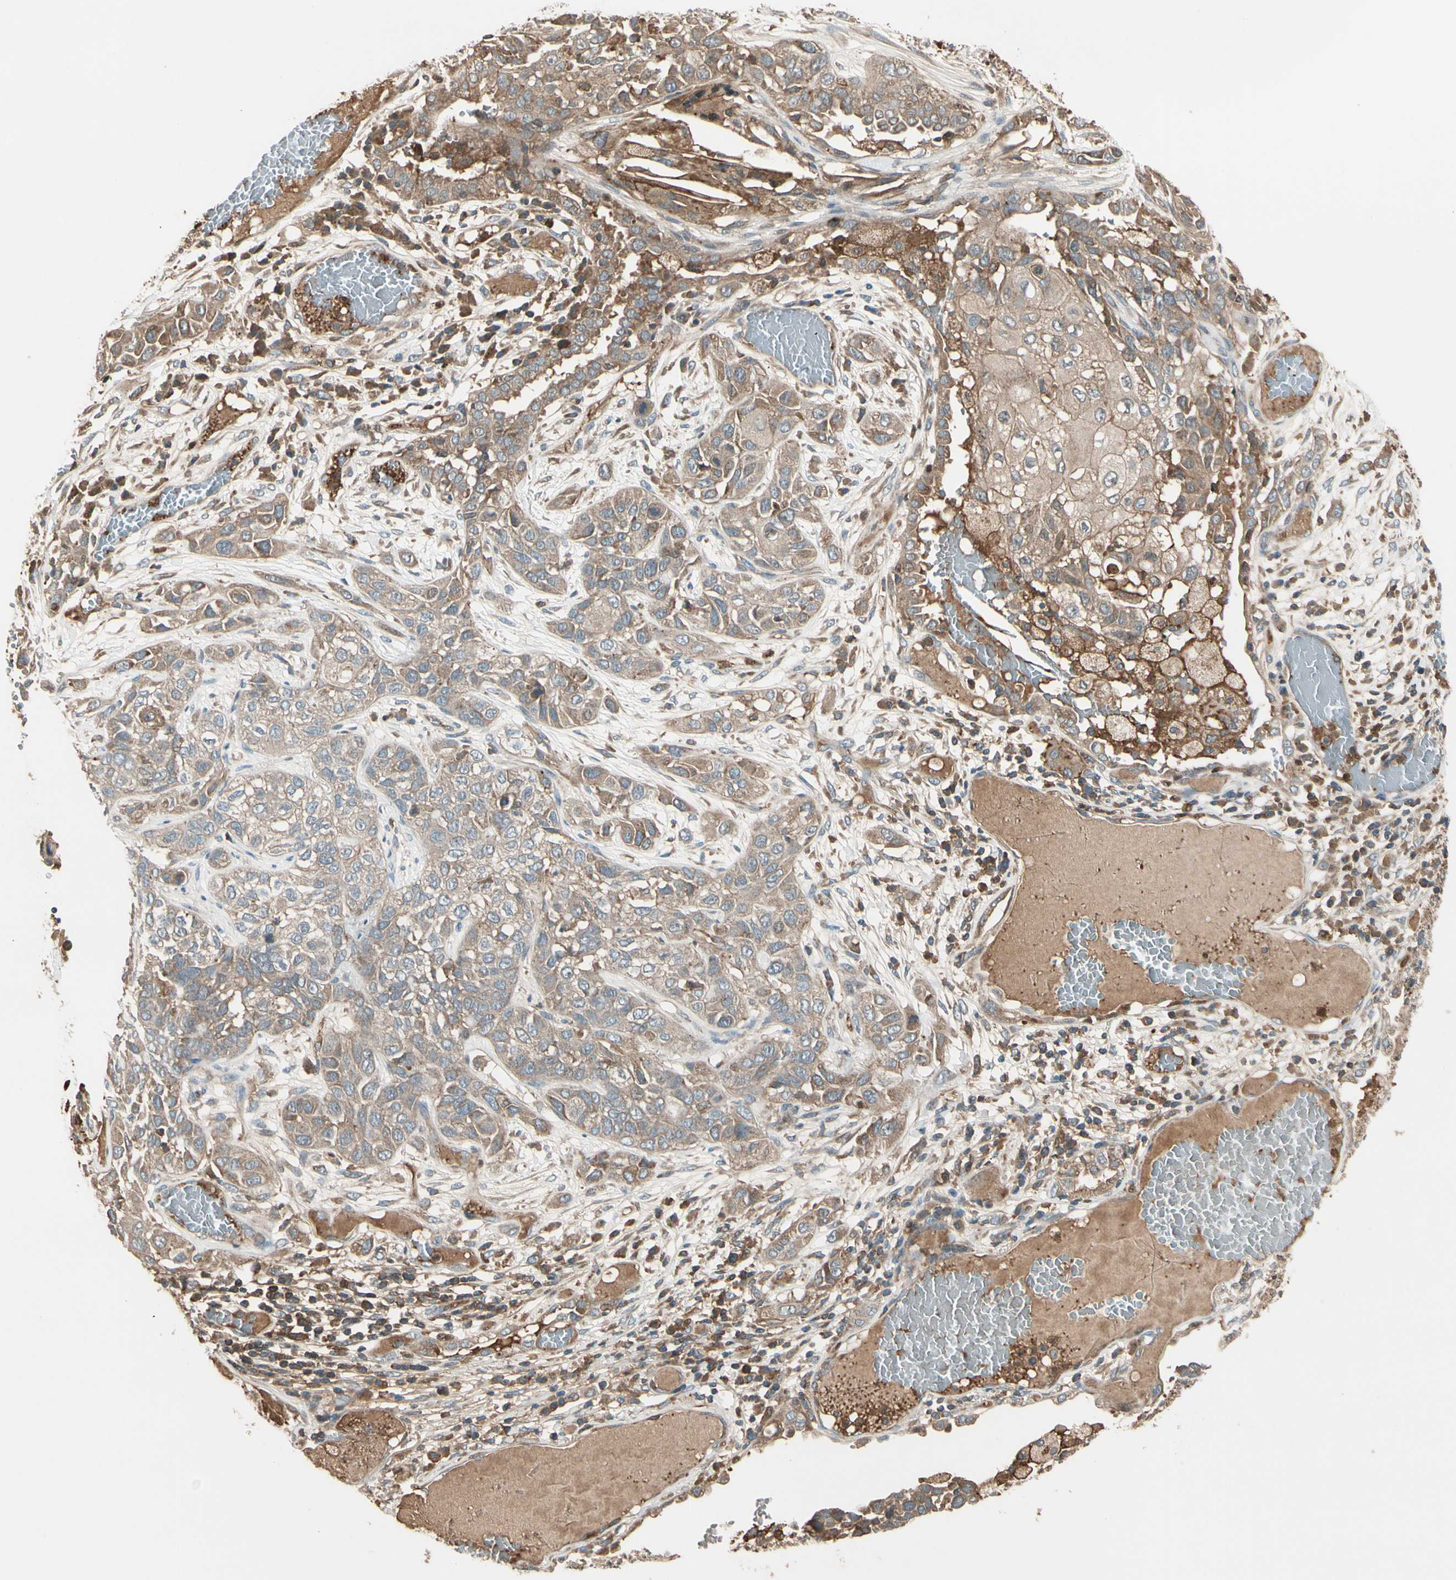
{"staining": {"intensity": "weak", "quantity": "25%-75%", "location": "cytoplasmic/membranous"}, "tissue": "lung cancer", "cell_type": "Tumor cells", "image_type": "cancer", "snomed": [{"axis": "morphology", "description": "Squamous cell carcinoma, NOS"}, {"axis": "topography", "description": "Lung"}], "caption": "The micrograph shows immunohistochemical staining of lung cancer. There is weak cytoplasmic/membranous positivity is identified in about 25%-75% of tumor cells.", "gene": "STX11", "patient": {"sex": "male", "age": 71}}